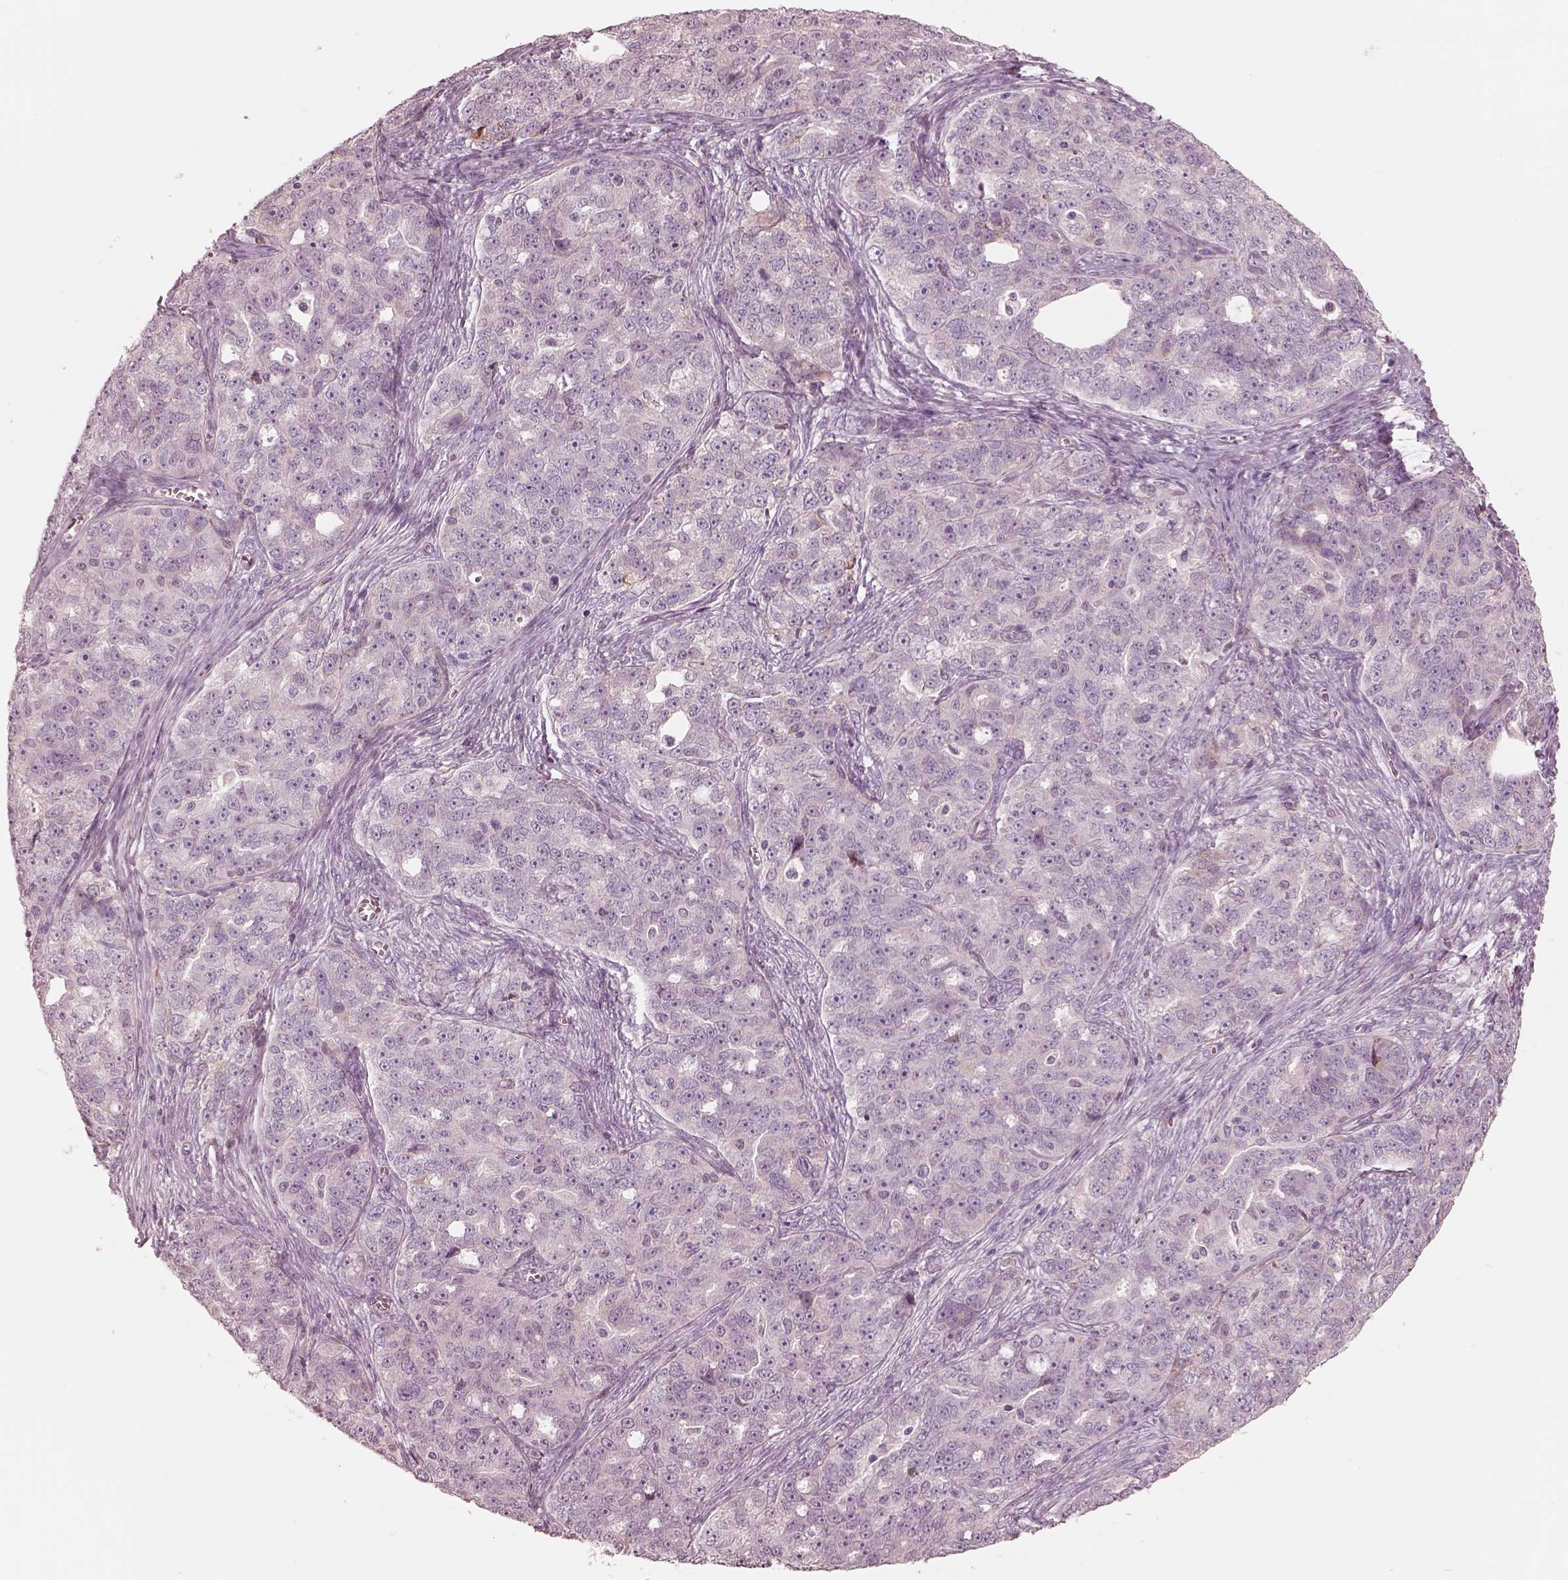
{"staining": {"intensity": "negative", "quantity": "none", "location": "none"}, "tissue": "ovarian cancer", "cell_type": "Tumor cells", "image_type": "cancer", "snomed": [{"axis": "morphology", "description": "Cystadenocarcinoma, serous, NOS"}, {"axis": "topography", "description": "Ovary"}], "caption": "Immunohistochemical staining of serous cystadenocarcinoma (ovarian) exhibits no significant expression in tumor cells.", "gene": "CADM2", "patient": {"sex": "female", "age": 51}}